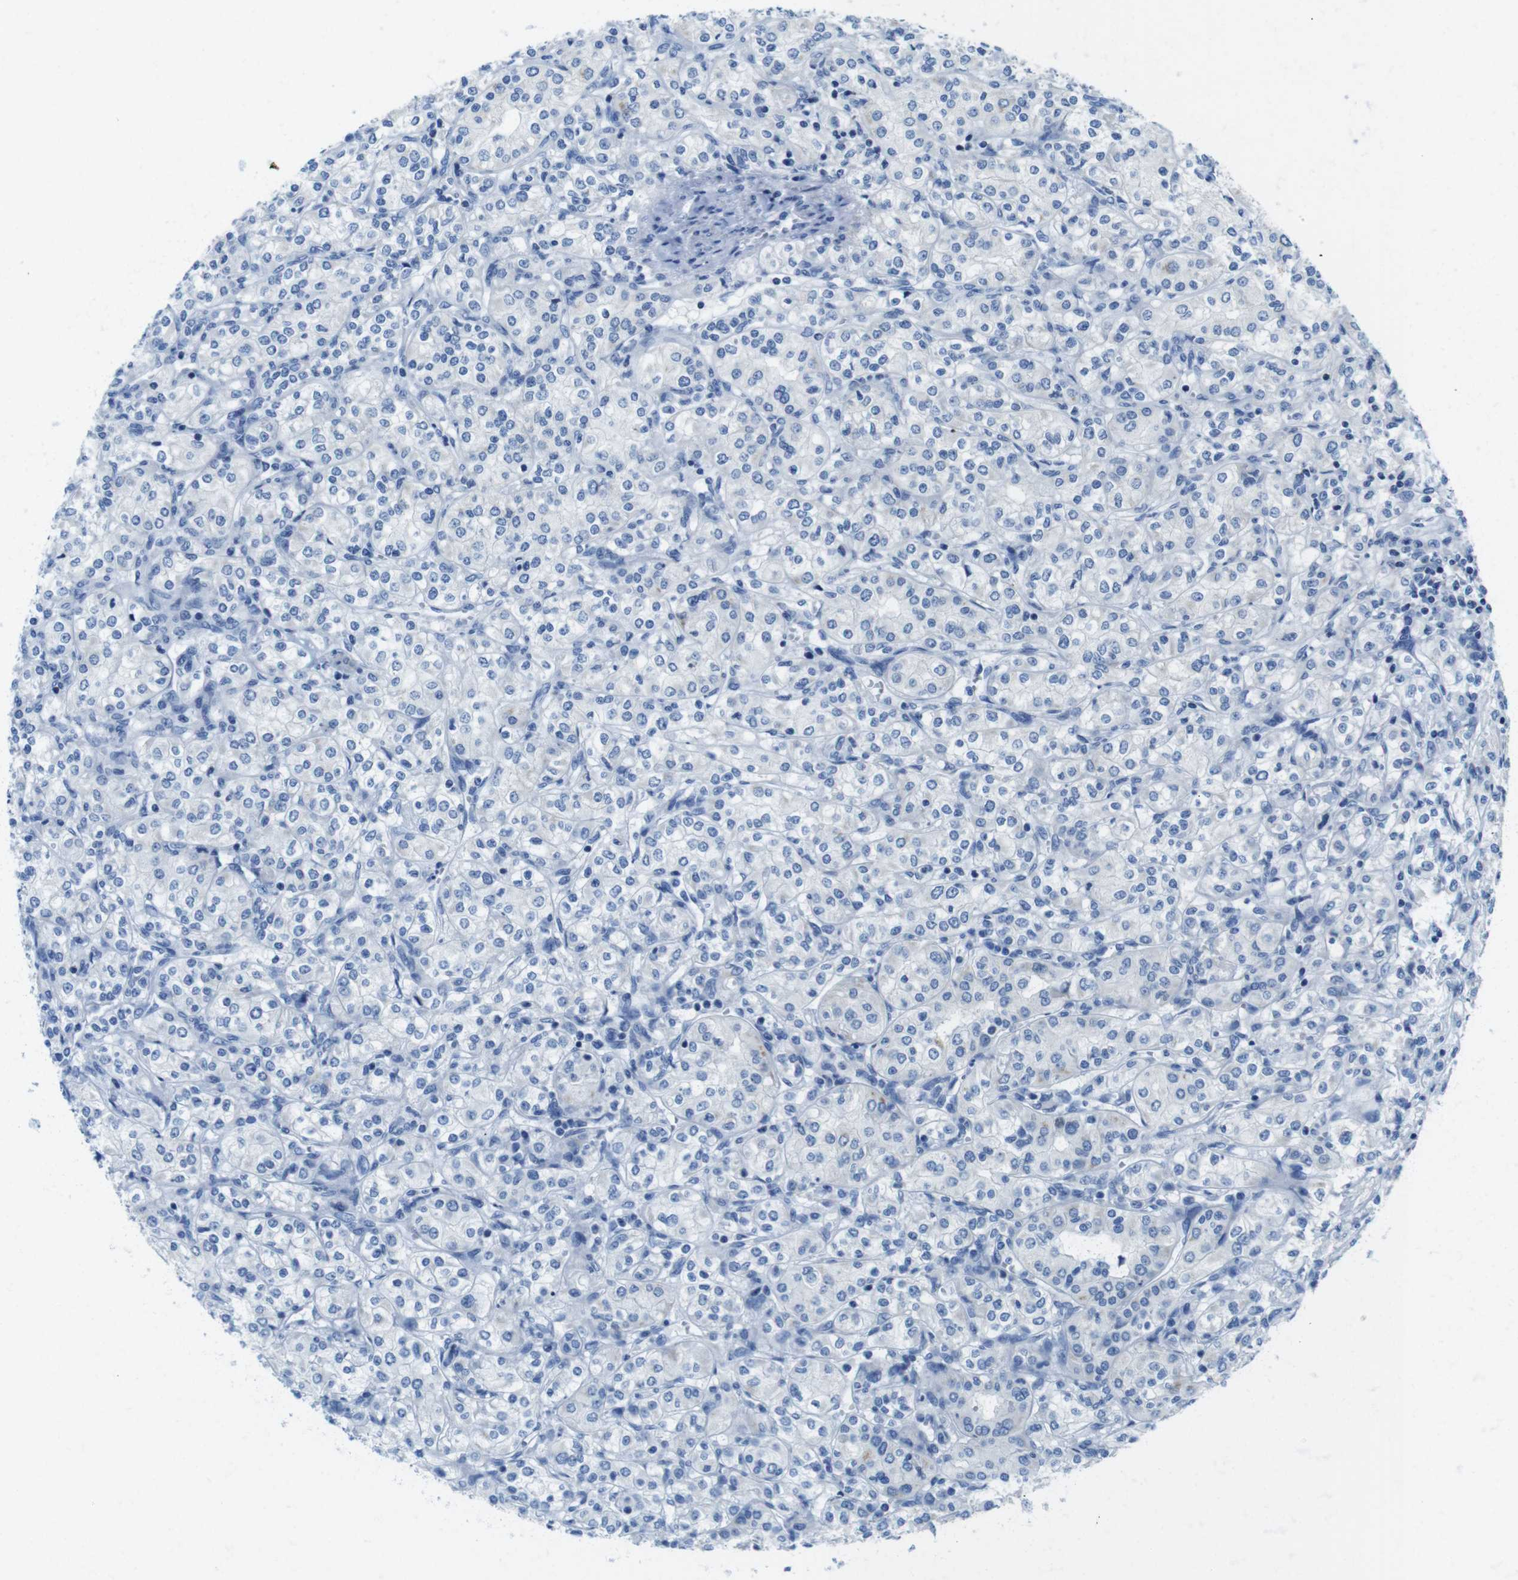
{"staining": {"intensity": "negative", "quantity": "none", "location": "none"}, "tissue": "renal cancer", "cell_type": "Tumor cells", "image_type": "cancer", "snomed": [{"axis": "morphology", "description": "Adenocarcinoma, NOS"}, {"axis": "topography", "description": "Kidney"}], "caption": "IHC of renal cancer demonstrates no positivity in tumor cells. (DAB IHC visualized using brightfield microscopy, high magnification).", "gene": "ASIC5", "patient": {"sex": "male", "age": 77}}